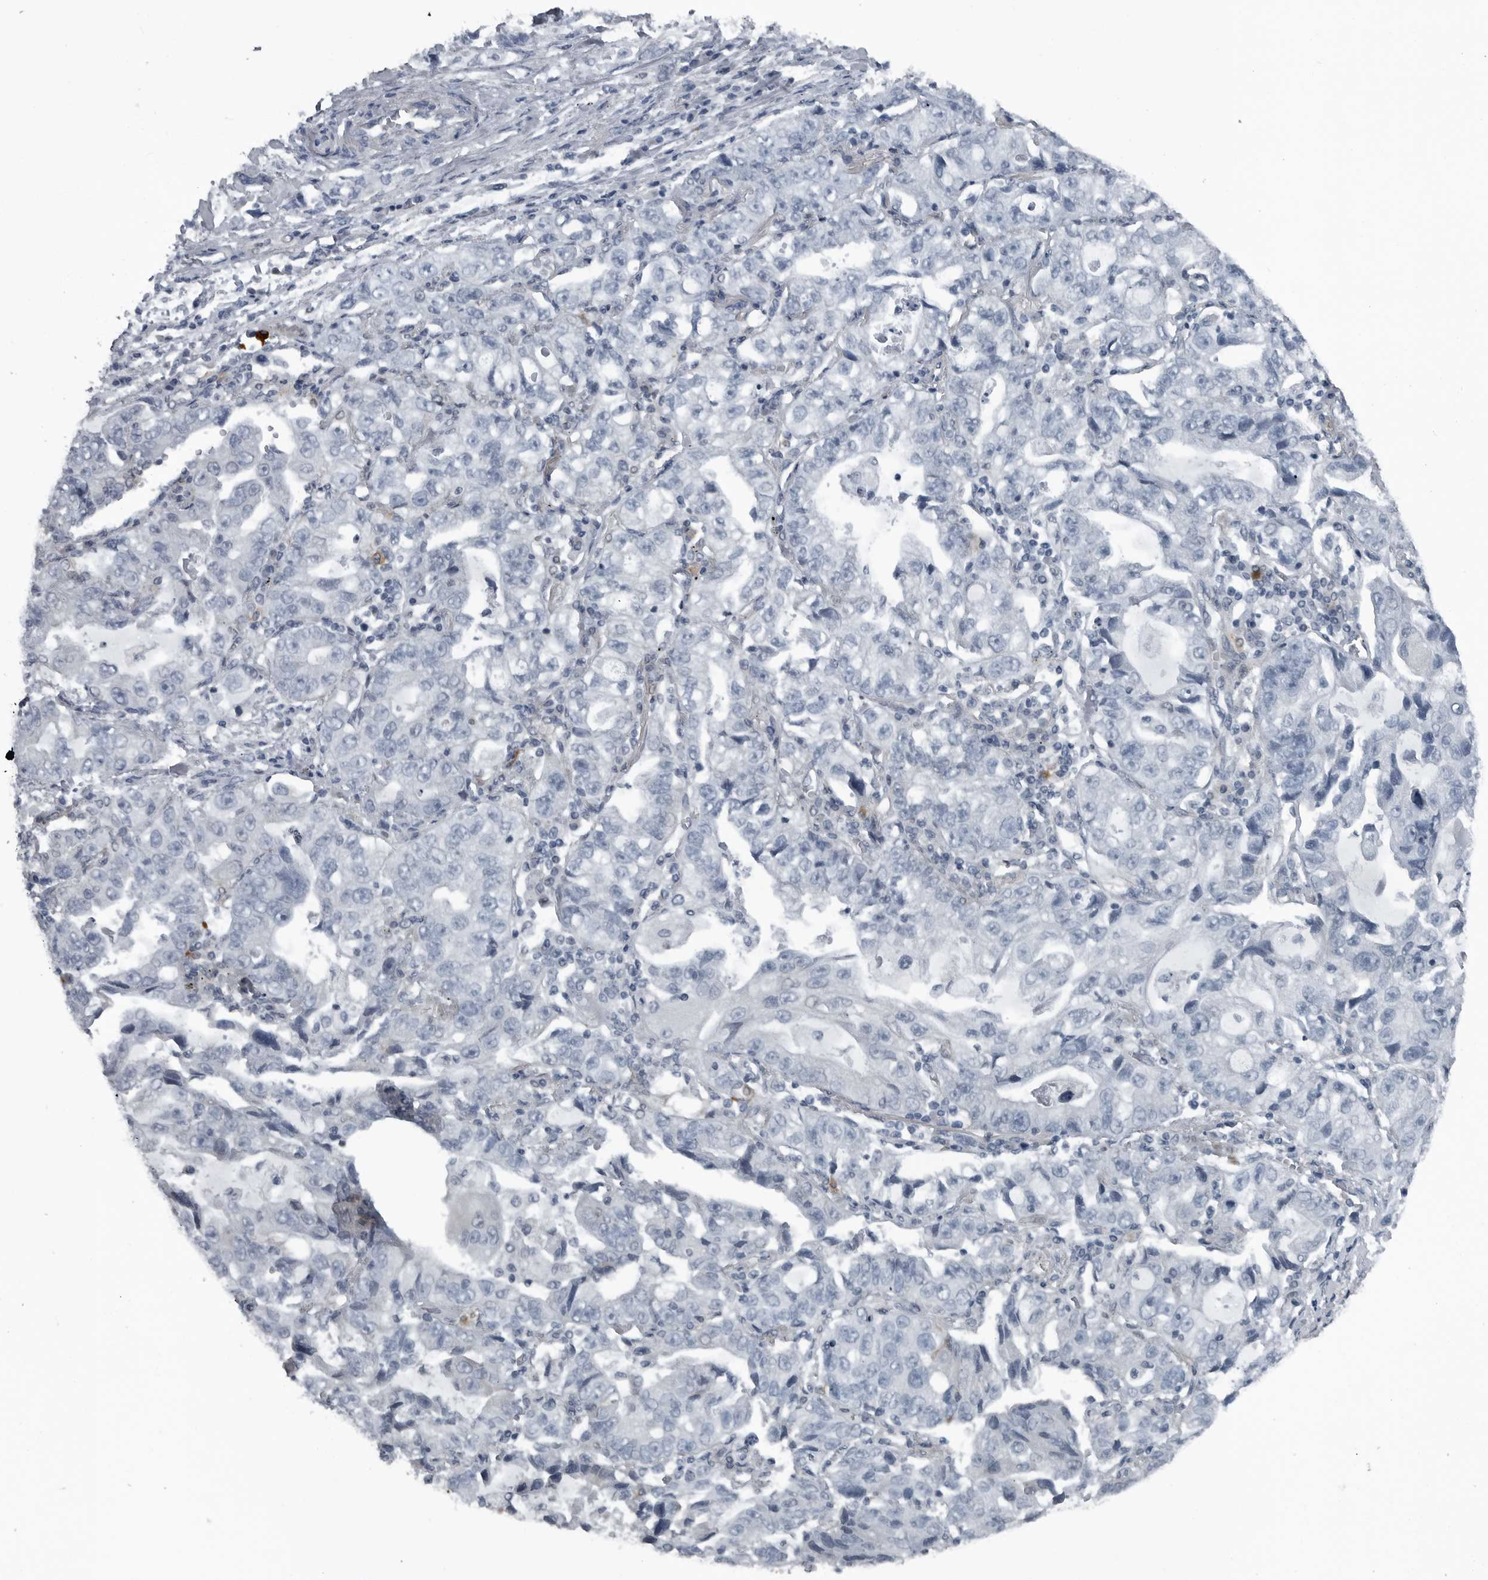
{"staining": {"intensity": "negative", "quantity": "none", "location": "none"}, "tissue": "lung cancer", "cell_type": "Tumor cells", "image_type": "cancer", "snomed": [{"axis": "morphology", "description": "Adenocarcinoma, NOS"}, {"axis": "topography", "description": "Lung"}], "caption": "Photomicrograph shows no protein positivity in tumor cells of adenocarcinoma (lung) tissue. (Stains: DAB immunohistochemistry (IHC) with hematoxylin counter stain, Microscopy: brightfield microscopy at high magnification).", "gene": "GAK", "patient": {"sex": "female", "age": 51}}